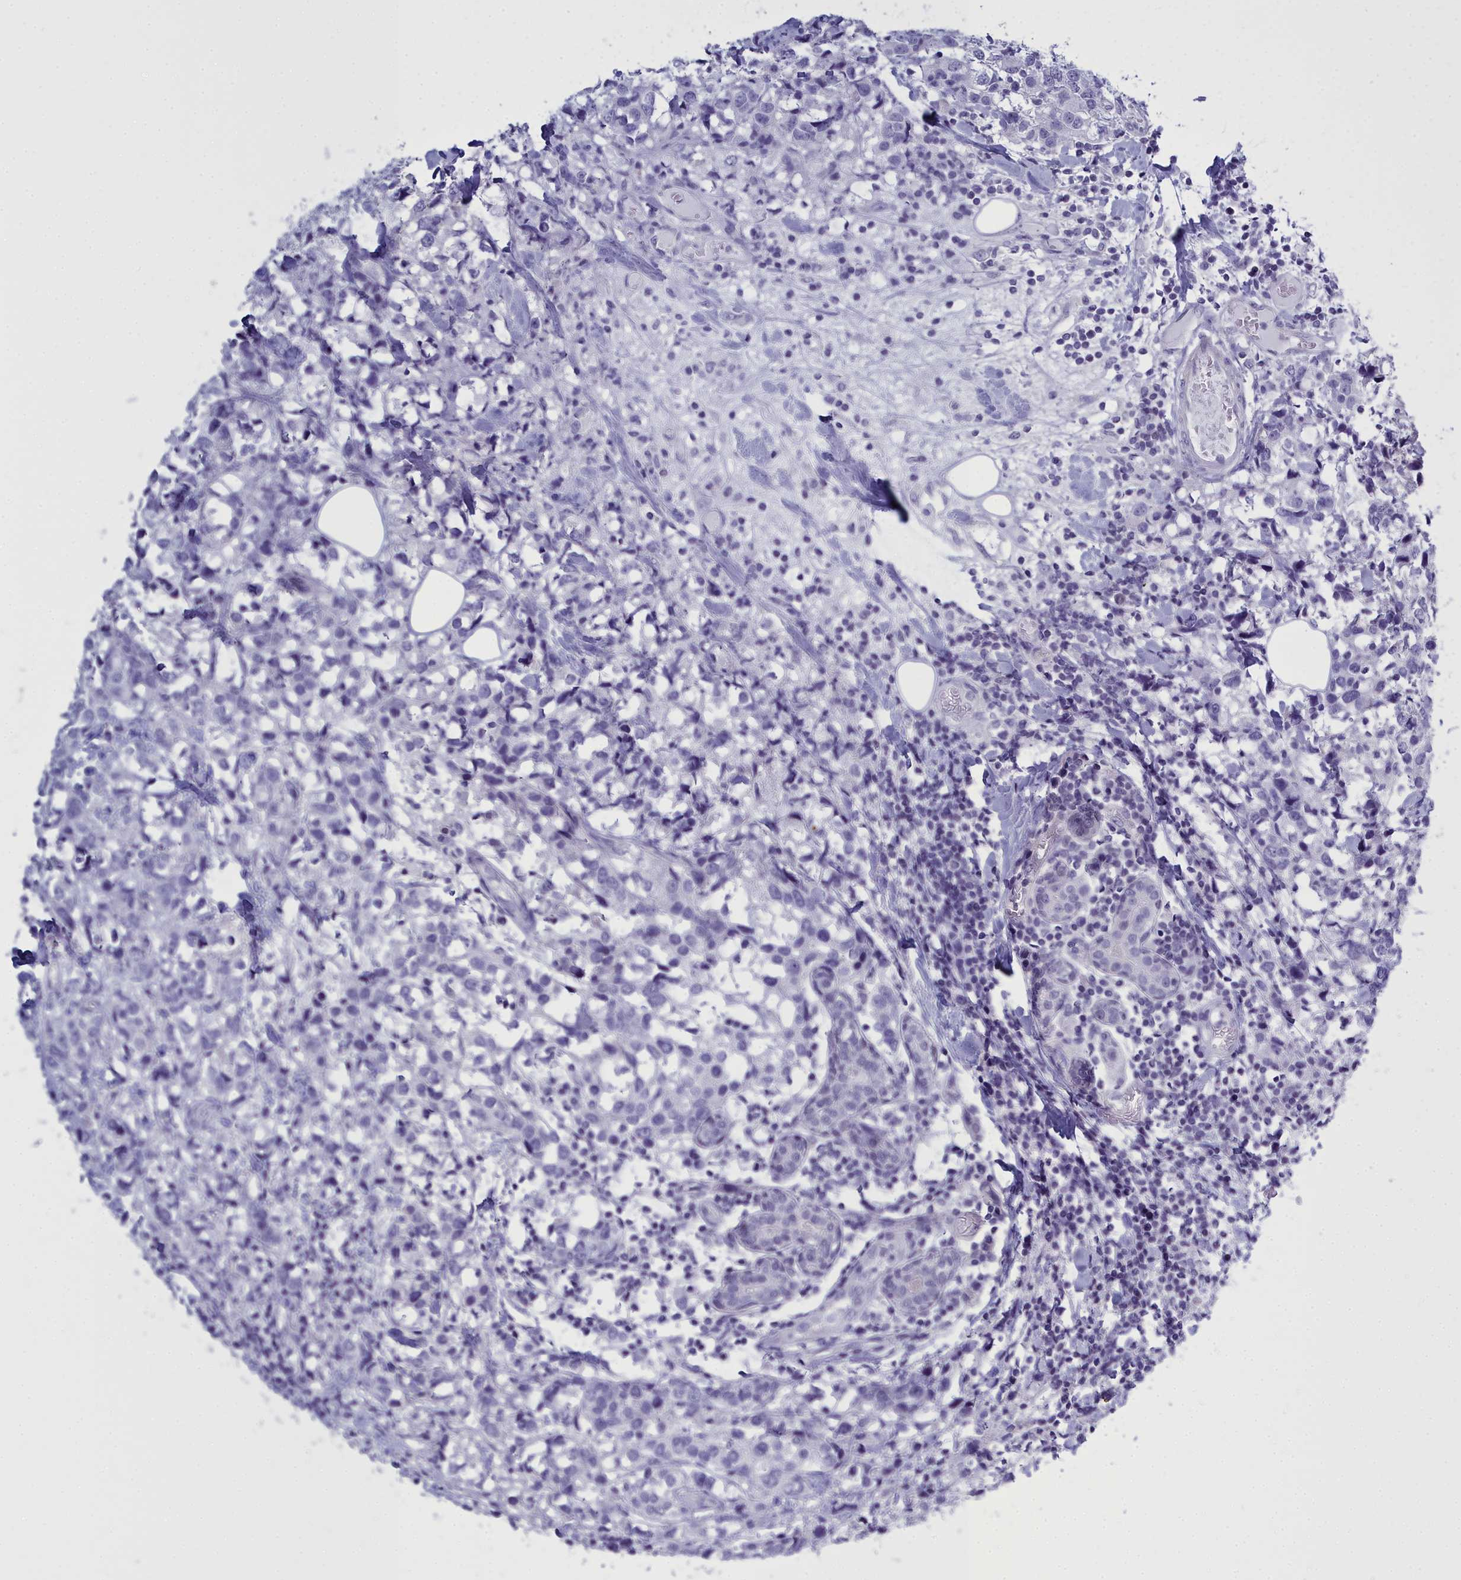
{"staining": {"intensity": "negative", "quantity": "none", "location": "none"}, "tissue": "breast cancer", "cell_type": "Tumor cells", "image_type": "cancer", "snomed": [{"axis": "morphology", "description": "Lobular carcinoma"}, {"axis": "topography", "description": "Breast"}], "caption": "Immunohistochemical staining of breast cancer reveals no significant staining in tumor cells. (Stains: DAB IHC with hematoxylin counter stain, Microscopy: brightfield microscopy at high magnification).", "gene": "MAP6", "patient": {"sex": "female", "age": 59}}